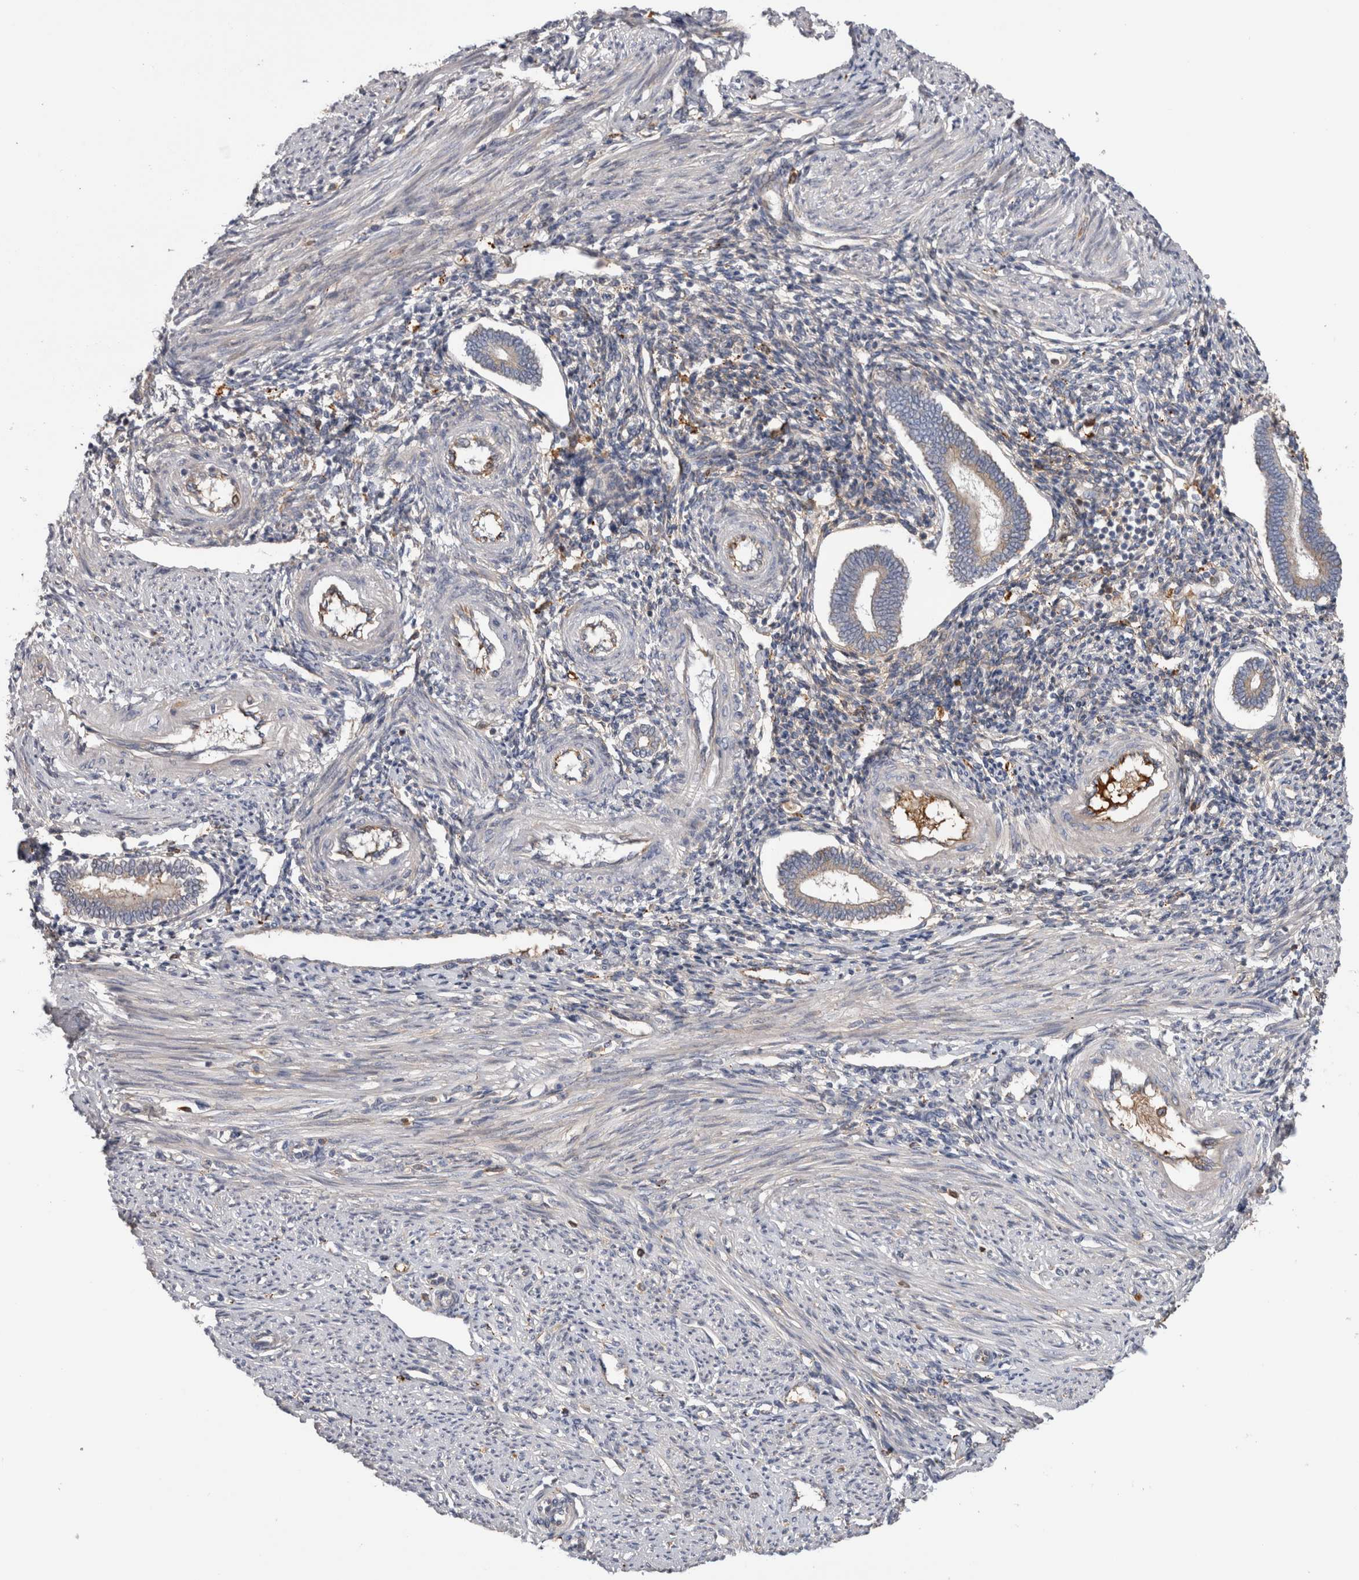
{"staining": {"intensity": "weak", "quantity": "<25%", "location": "cytoplasmic/membranous"}, "tissue": "endometrium", "cell_type": "Cells in endometrial stroma", "image_type": "normal", "snomed": [{"axis": "morphology", "description": "Normal tissue, NOS"}, {"axis": "topography", "description": "Endometrium"}], "caption": "DAB immunohistochemical staining of benign human endometrium displays no significant staining in cells in endometrial stroma. Nuclei are stained in blue.", "gene": "TBCE", "patient": {"sex": "female", "age": 42}}